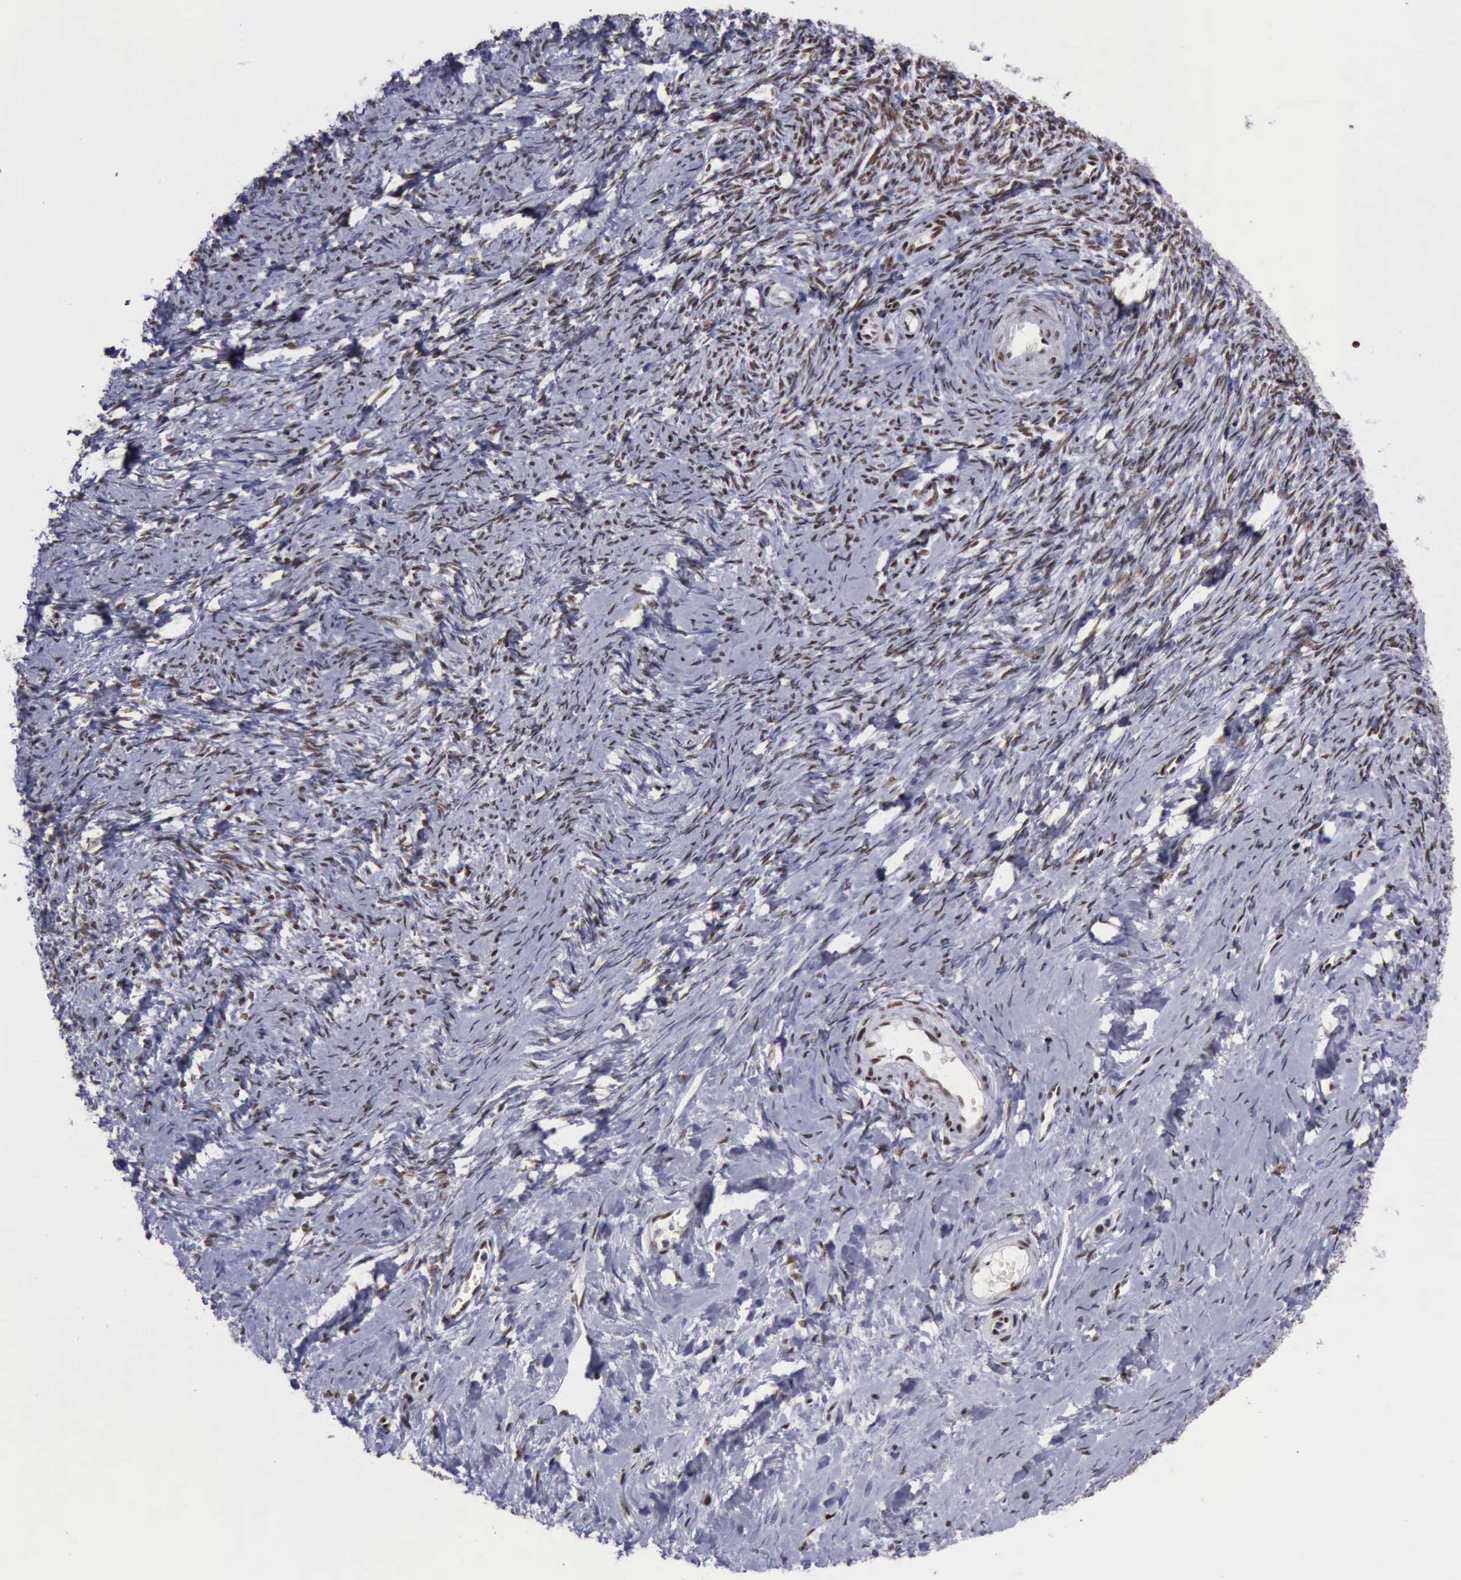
{"staining": {"intensity": "weak", "quantity": "25%-75%", "location": "nuclear"}, "tissue": "ovarian cancer", "cell_type": "Tumor cells", "image_type": "cancer", "snomed": [{"axis": "morphology", "description": "Normal tissue, NOS"}, {"axis": "morphology", "description": "Cystadenocarcinoma, serous, NOS"}, {"axis": "topography", "description": "Ovary"}], "caption": "Human ovarian serous cystadenocarcinoma stained with a protein marker reveals weak staining in tumor cells.", "gene": "YY1", "patient": {"sex": "female", "age": 62}}